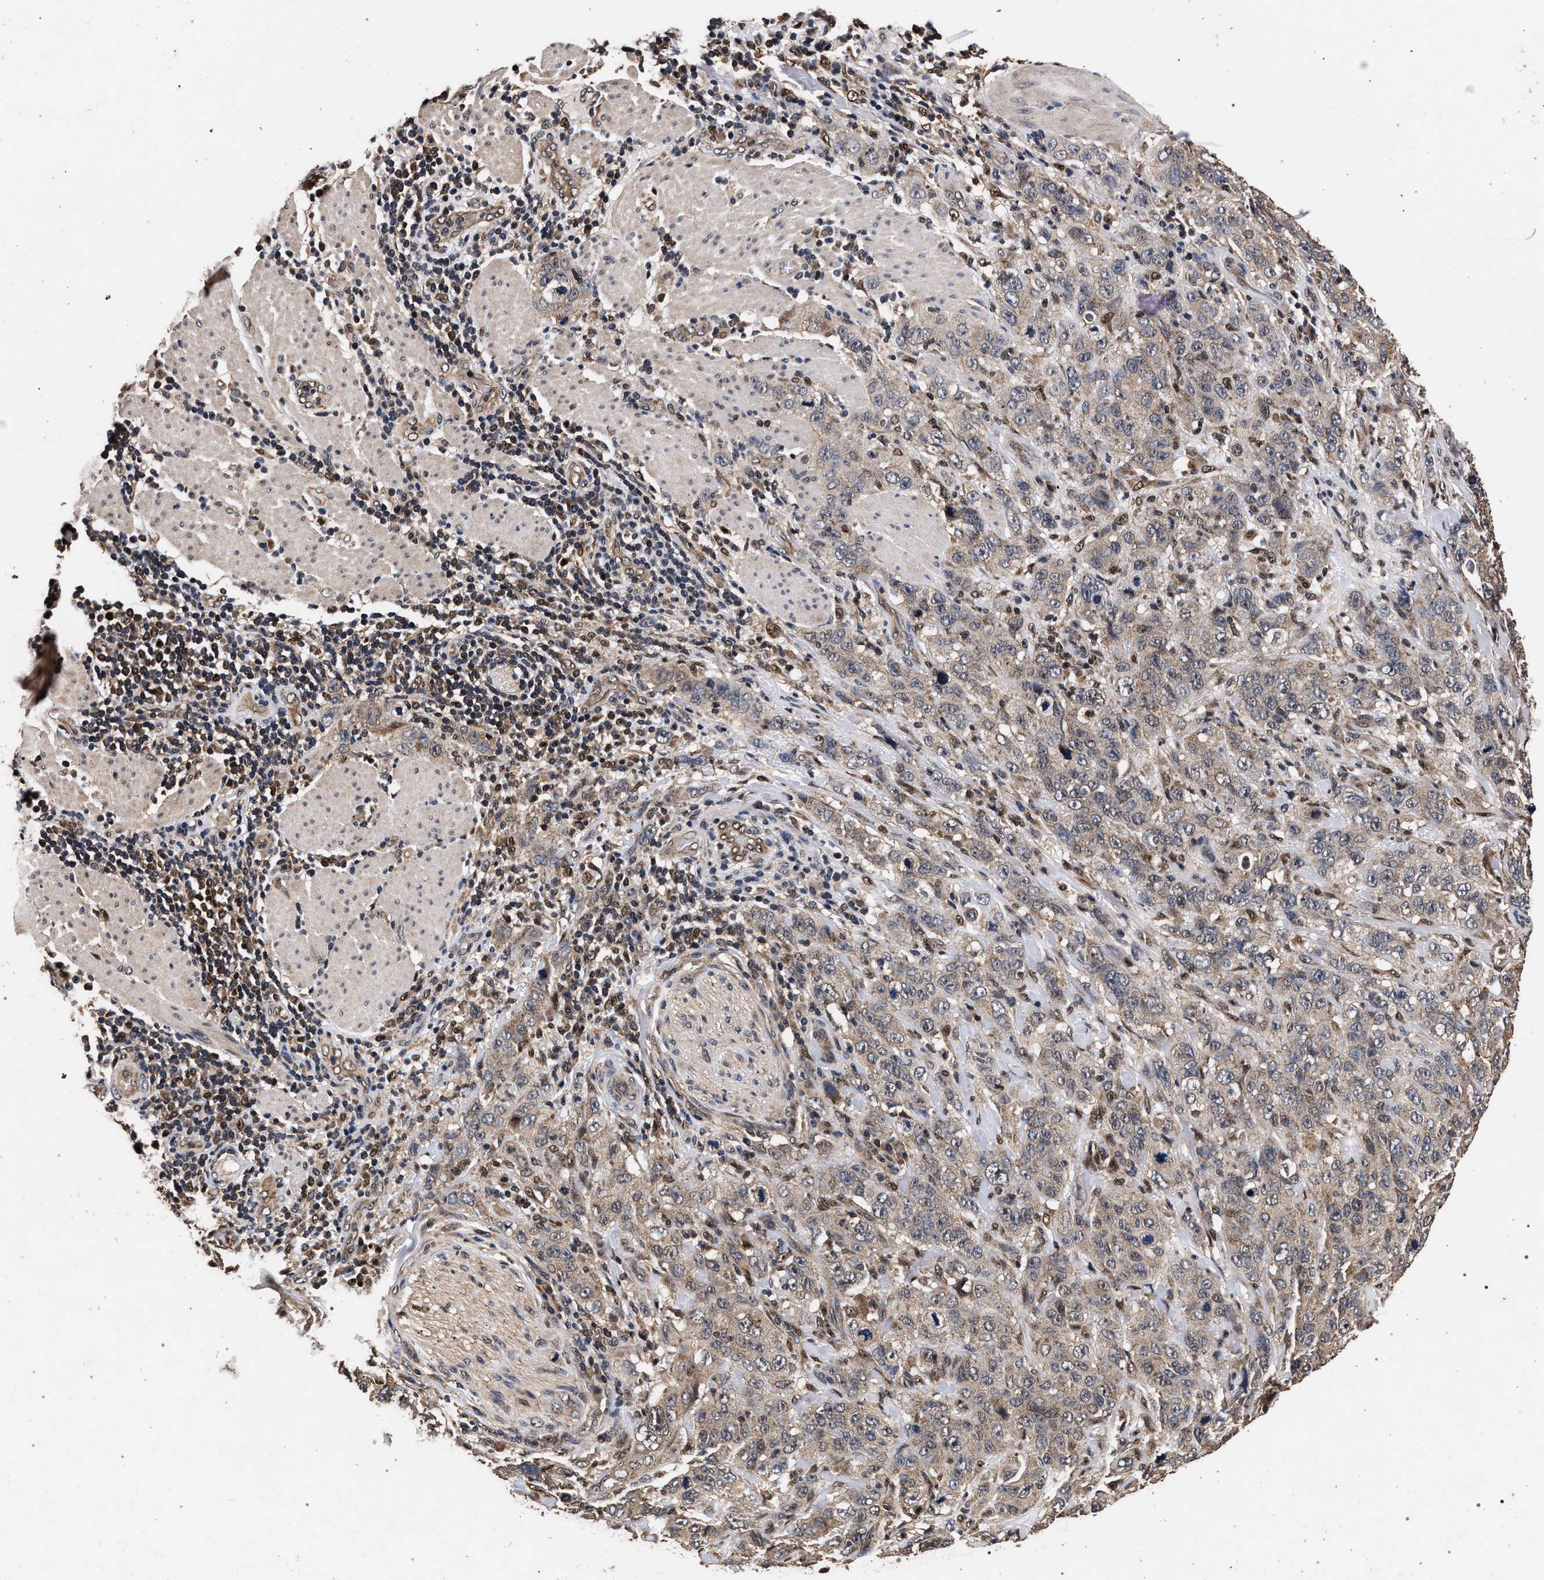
{"staining": {"intensity": "weak", "quantity": ">75%", "location": "cytoplasmic/membranous"}, "tissue": "stomach cancer", "cell_type": "Tumor cells", "image_type": "cancer", "snomed": [{"axis": "morphology", "description": "Adenocarcinoma, NOS"}, {"axis": "topography", "description": "Stomach"}], "caption": "Stomach cancer (adenocarcinoma) stained with DAB (3,3'-diaminobenzidine) immunohistochemistry demonstrates low levels of weak cytoplasmic/membranous staining in about >75% of tumor cells. (brown staining indicates protein expression, while blue staining denotes nuclei).", "gene": "ACOX1", "patient": {"sex": "male", "age": 48}}